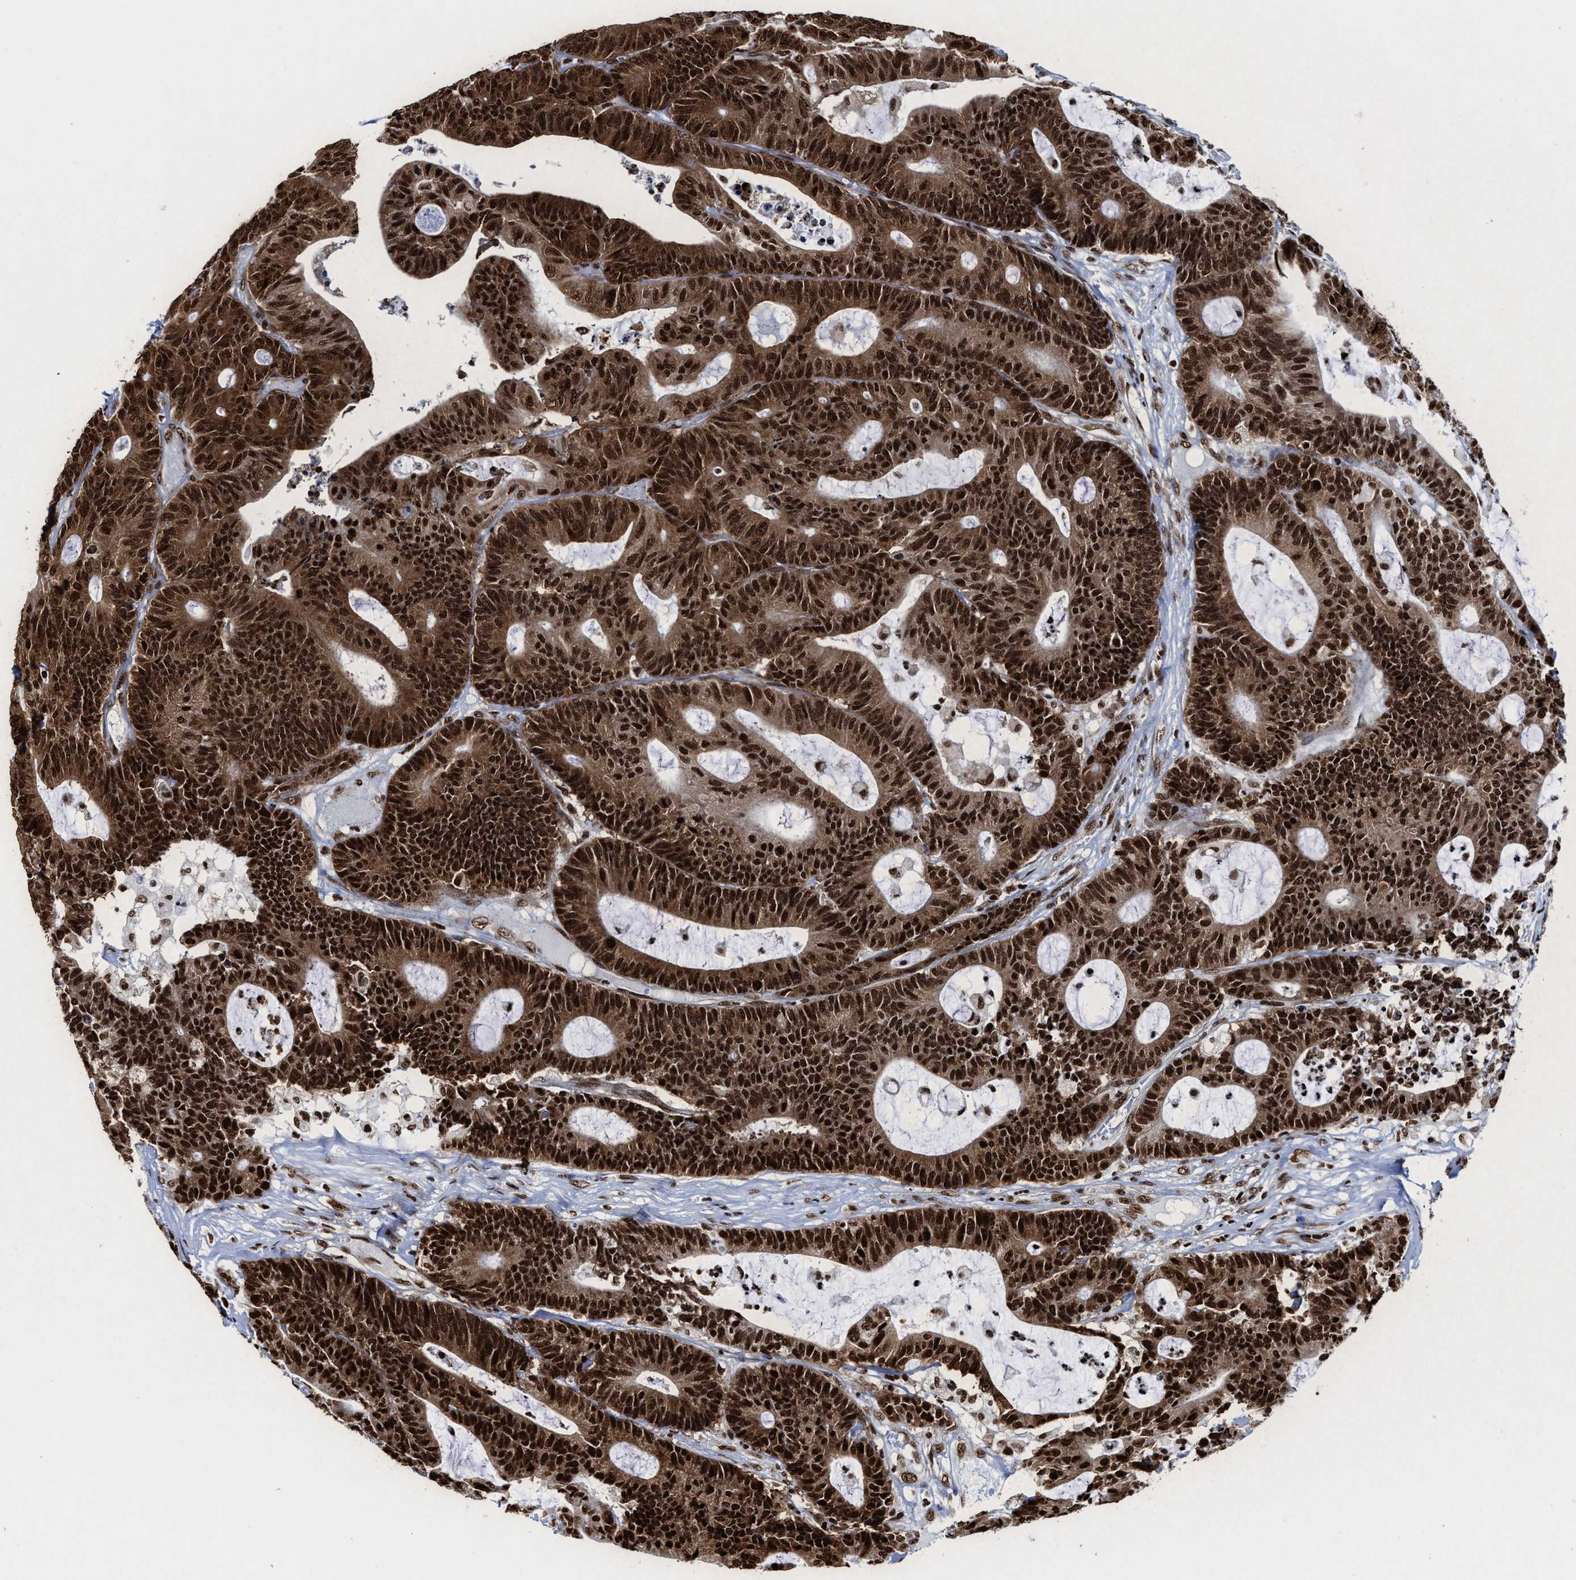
{"staining": {"intensity": "strong", "quantity": ">75%", "location": "cytoplasmic/membranous,nuclear"}, "tissue": "colorectal cancer", "cell_type": "Tumor cells", "image_type": "cancer", "snomed": [{"axis": "morphology", "description": "Adenocarcinoma, NOS"}, {"axis": "topography", "description": "Colon"}], "caption": "A high-resolution histopathology image shows immunohistochemistry (IHC) staining of colorectal cancer (adenocarcinoma), which shows strong cytoplasmic/membranous and nuclear staining in about >75% of tumor cells.", "gene": "ALYREF", "patient": {"sex": "female", "age": 84}}